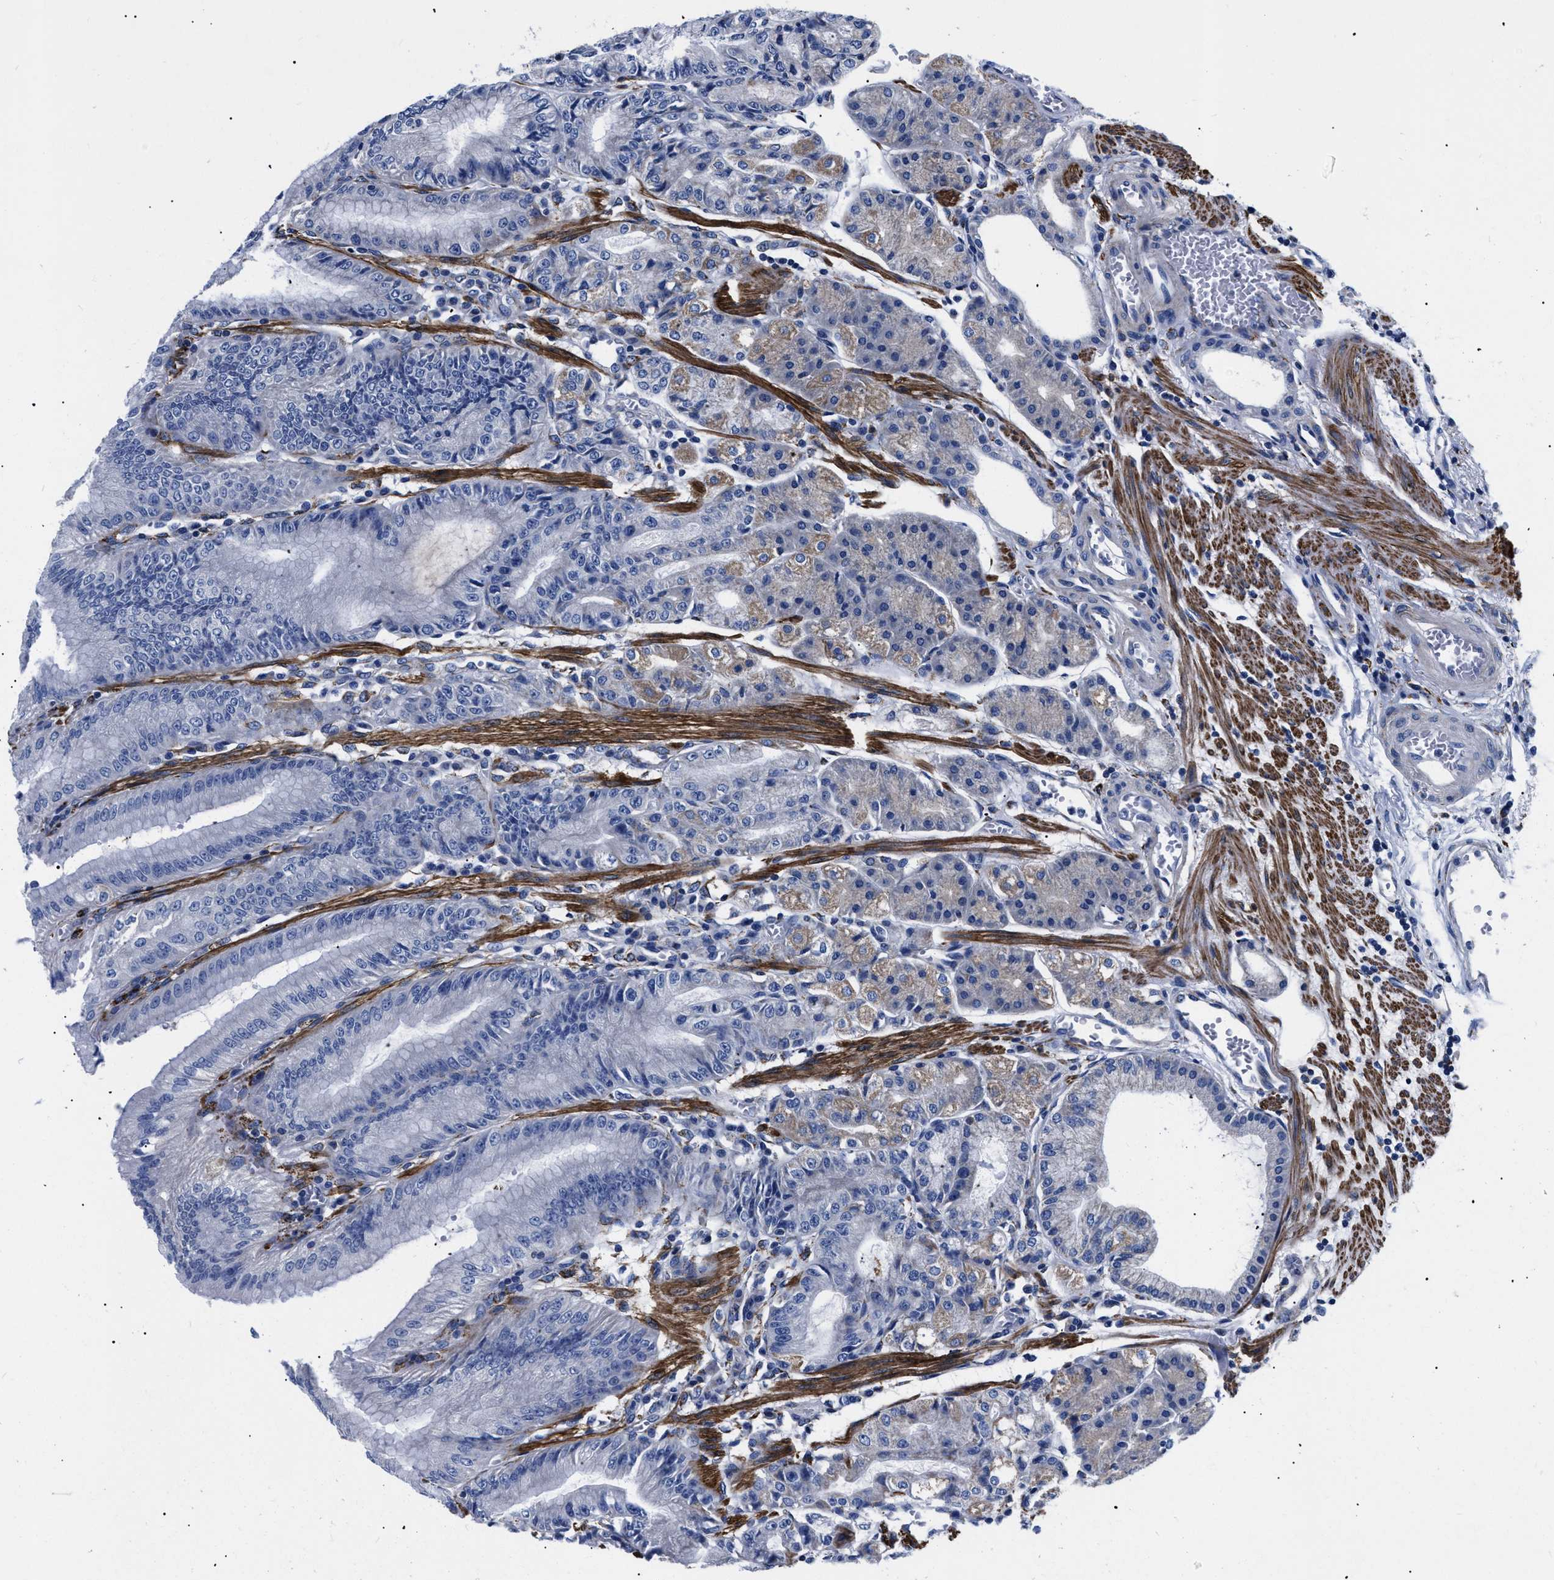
{"staining": {"intensity": "moderate", "quantity": "25%-75%", "location": "cytoplasmic/membranous"}, "tissue": "stomach", "cell_type": "Glandular cells", "image_type": "normal", "snomed": [{"axis": "morphology", "description": "Normal tissue, NOS"}, {"axis": "topography", "description": "Stomach, lower"}], "caption": "The photomicrograph exhibits immunohistochemical staining of benign stomach. There is moderate cytoplasmic/membranous expression is present in about 25%-75% of glandular cells. The staining was performed using DAB (3,3'-diaminobenzidine), with brown indicating positive protein expression. Nuclei are stained blue with hematoxylin.", "gene": "GPR149", "patient": {"sex": "male", "age": 71}}